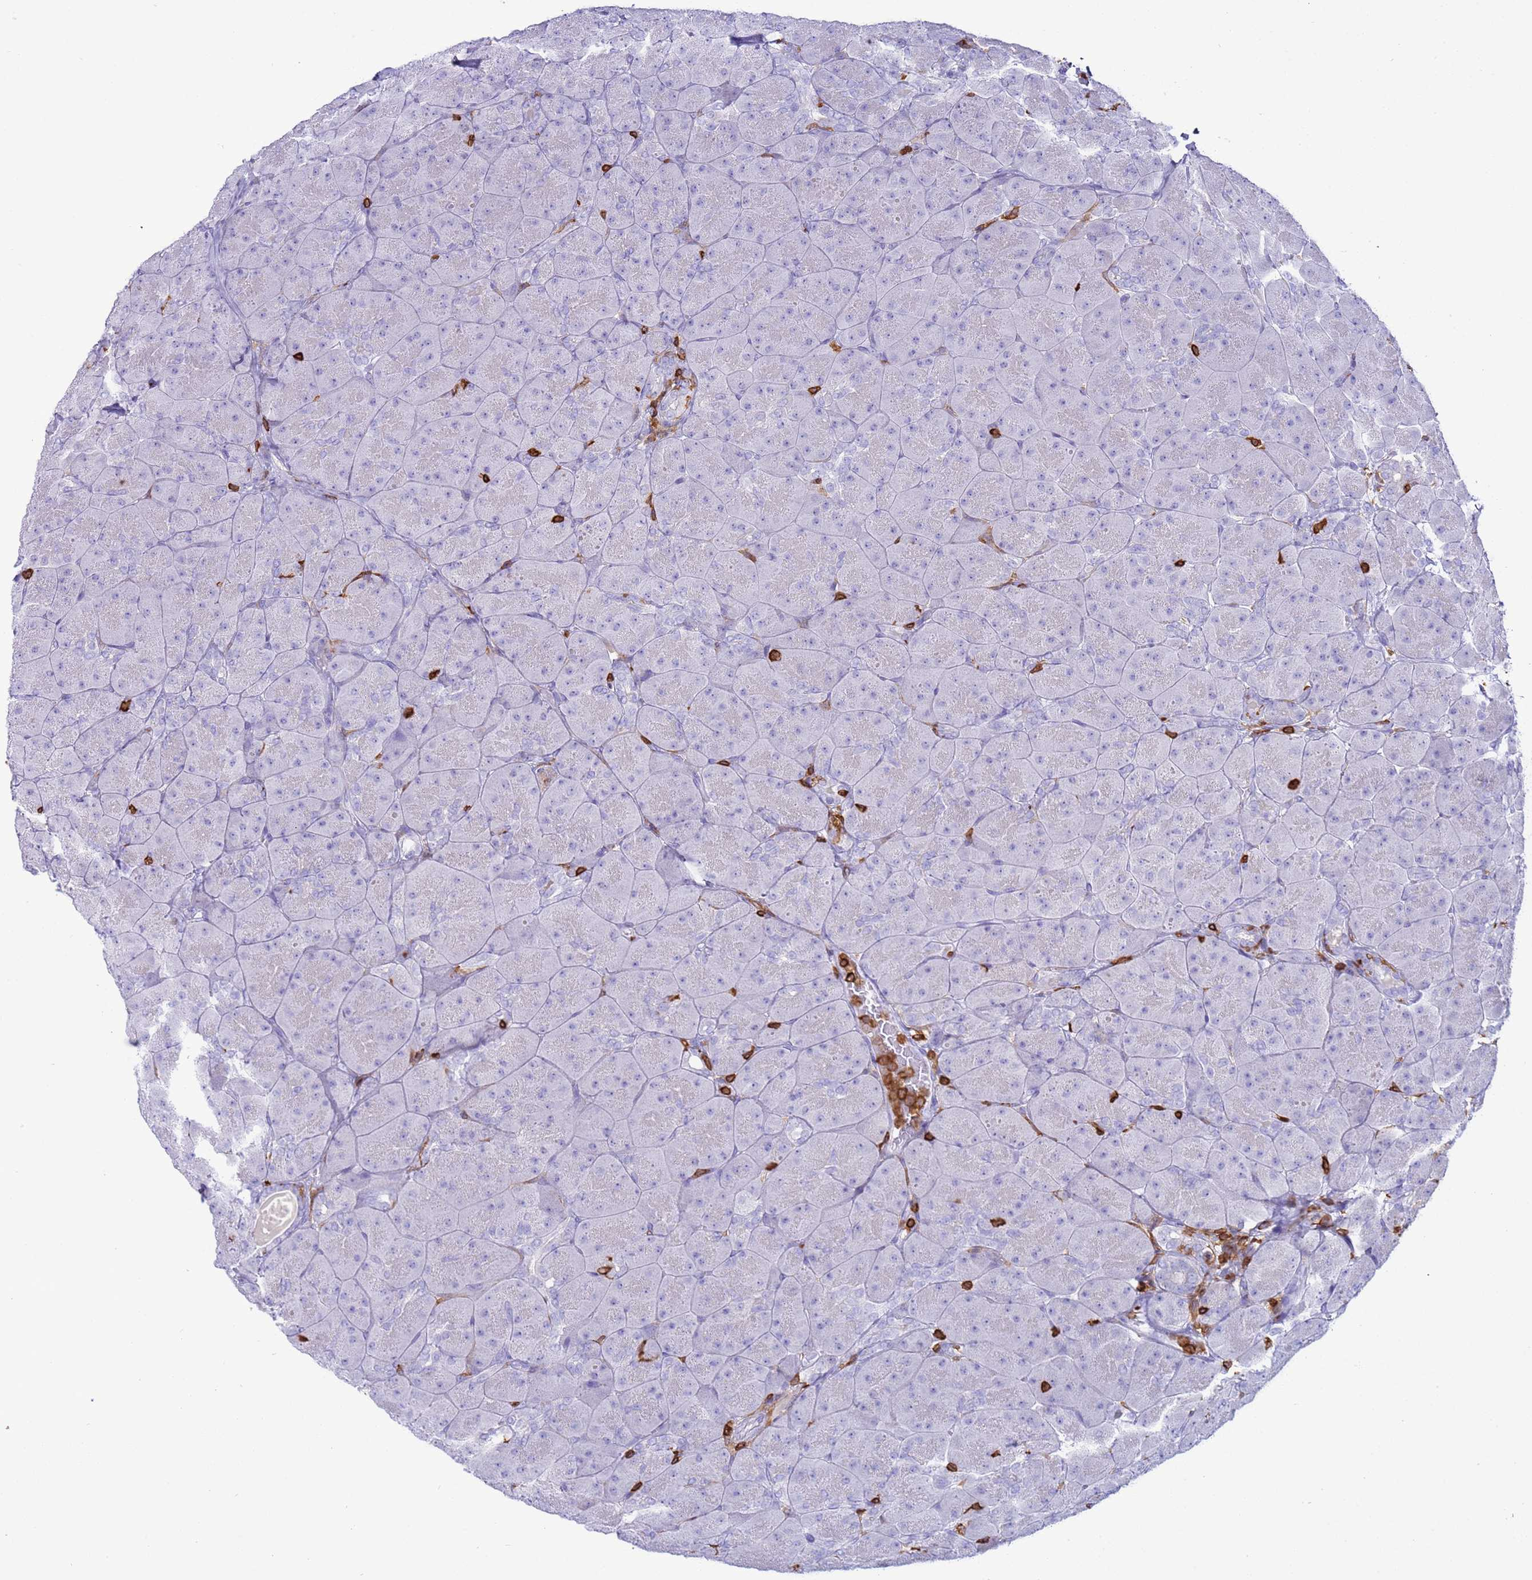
{"staining": {"intensity": "negative", "quantity": "none", "location": "none"}, "tissue": "pancreas", "cell_type": "Exocrine glandular cells", "image_type": "normal", "snomed": [{"axis": "morphology", "description": "Normal tissue, NOS"}, {"axis": "topography", "description": "Pancreas"}], "caption": "Immunohistochemistry (IHC) histopathology image of unremarkable pancreas: human pancreas stained with DAB (3,3'-diaminobenzidine) reveals no significant protein positivity in exocrine glandular cells.", "gene": "IRF5", "patient": {"sex": "male", "age": 66}}